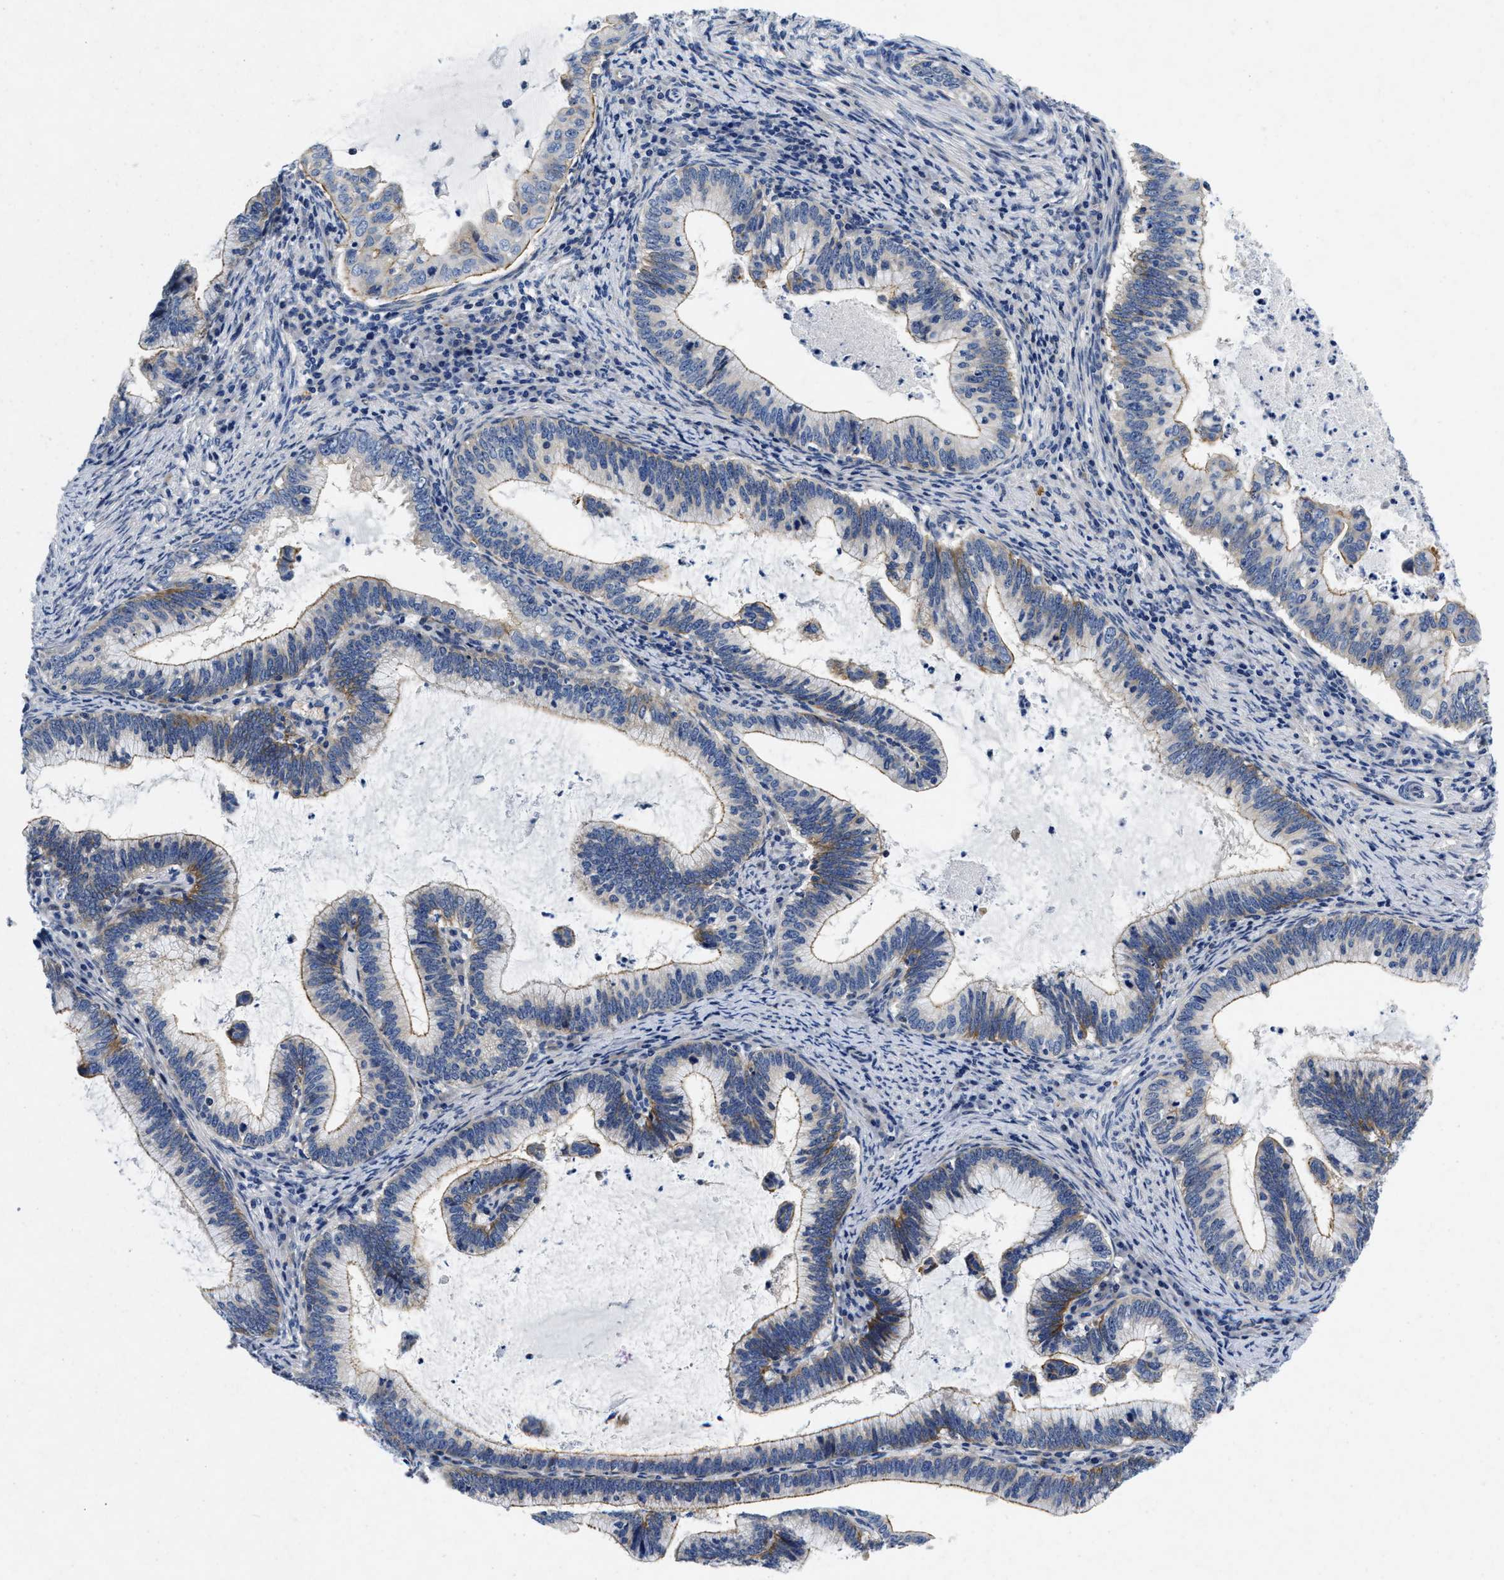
{"staining": {"intensity": "weak", "quantity": "25%-75%", "location": "cytoplasmic/membranous"}, "tissue": "cervical cancer", "cell_type": "Tumor cells", "image_type": "cancer", "snomed": [{"axis": "morphology", "description": "Adenocarcinoma, NOS"}, {"axis": "topography", "description": "Cervix"}], "caption": "Protein staining of cervical cancer (adenocarcinoma) tissue reveals weak cytoplasmic/membranous expression in approximately 25%-75% of tumor cells.", "gene": "LAD1", "patient": {"sex": "female", "age": 36}}